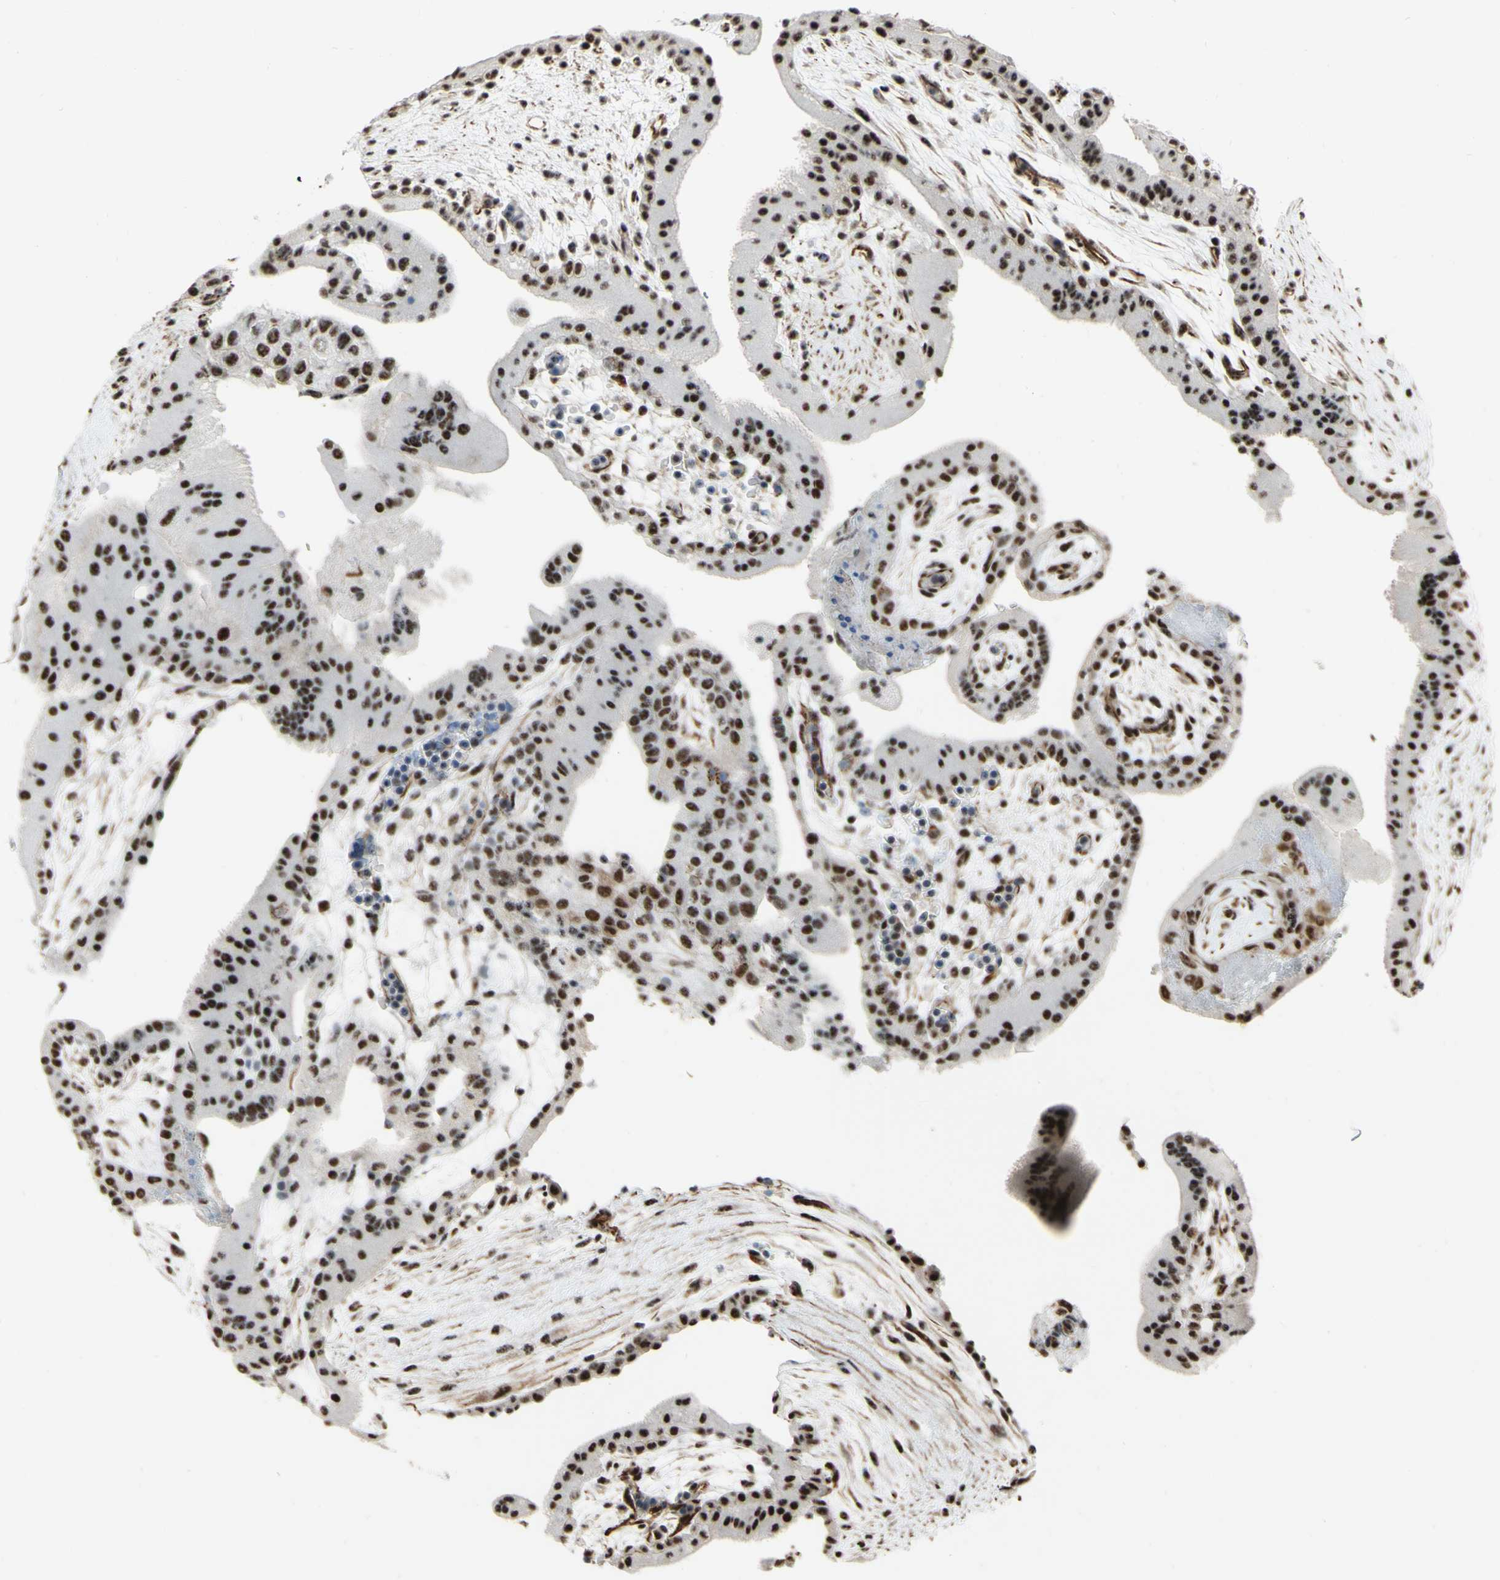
{"staining": {"intensity": "strong", "quantity": ">75%", "location": "nuclear"}, "tissue": "placenta", "cell_type": "Decidual cells", "image_type": "normal", "snomed": [{"axis": "morphology", "description": "Normal tissue, NOS"}, {"axis": "topography", "description": "Placenta"}], "caption": "High-magnification brightfield microscopy of normal placenta stained with DAB (3,3'-diaminobenzidine) (brown) and counterstained with hematoxylin (blue). decidual cells exhibit strong nuclear positivity is present in about>75% of cells. The protein is shown in brown color, while the nuclei are stained blue.", "gene": "SAP18", "patient": {"sex": "female", "age": 19}}